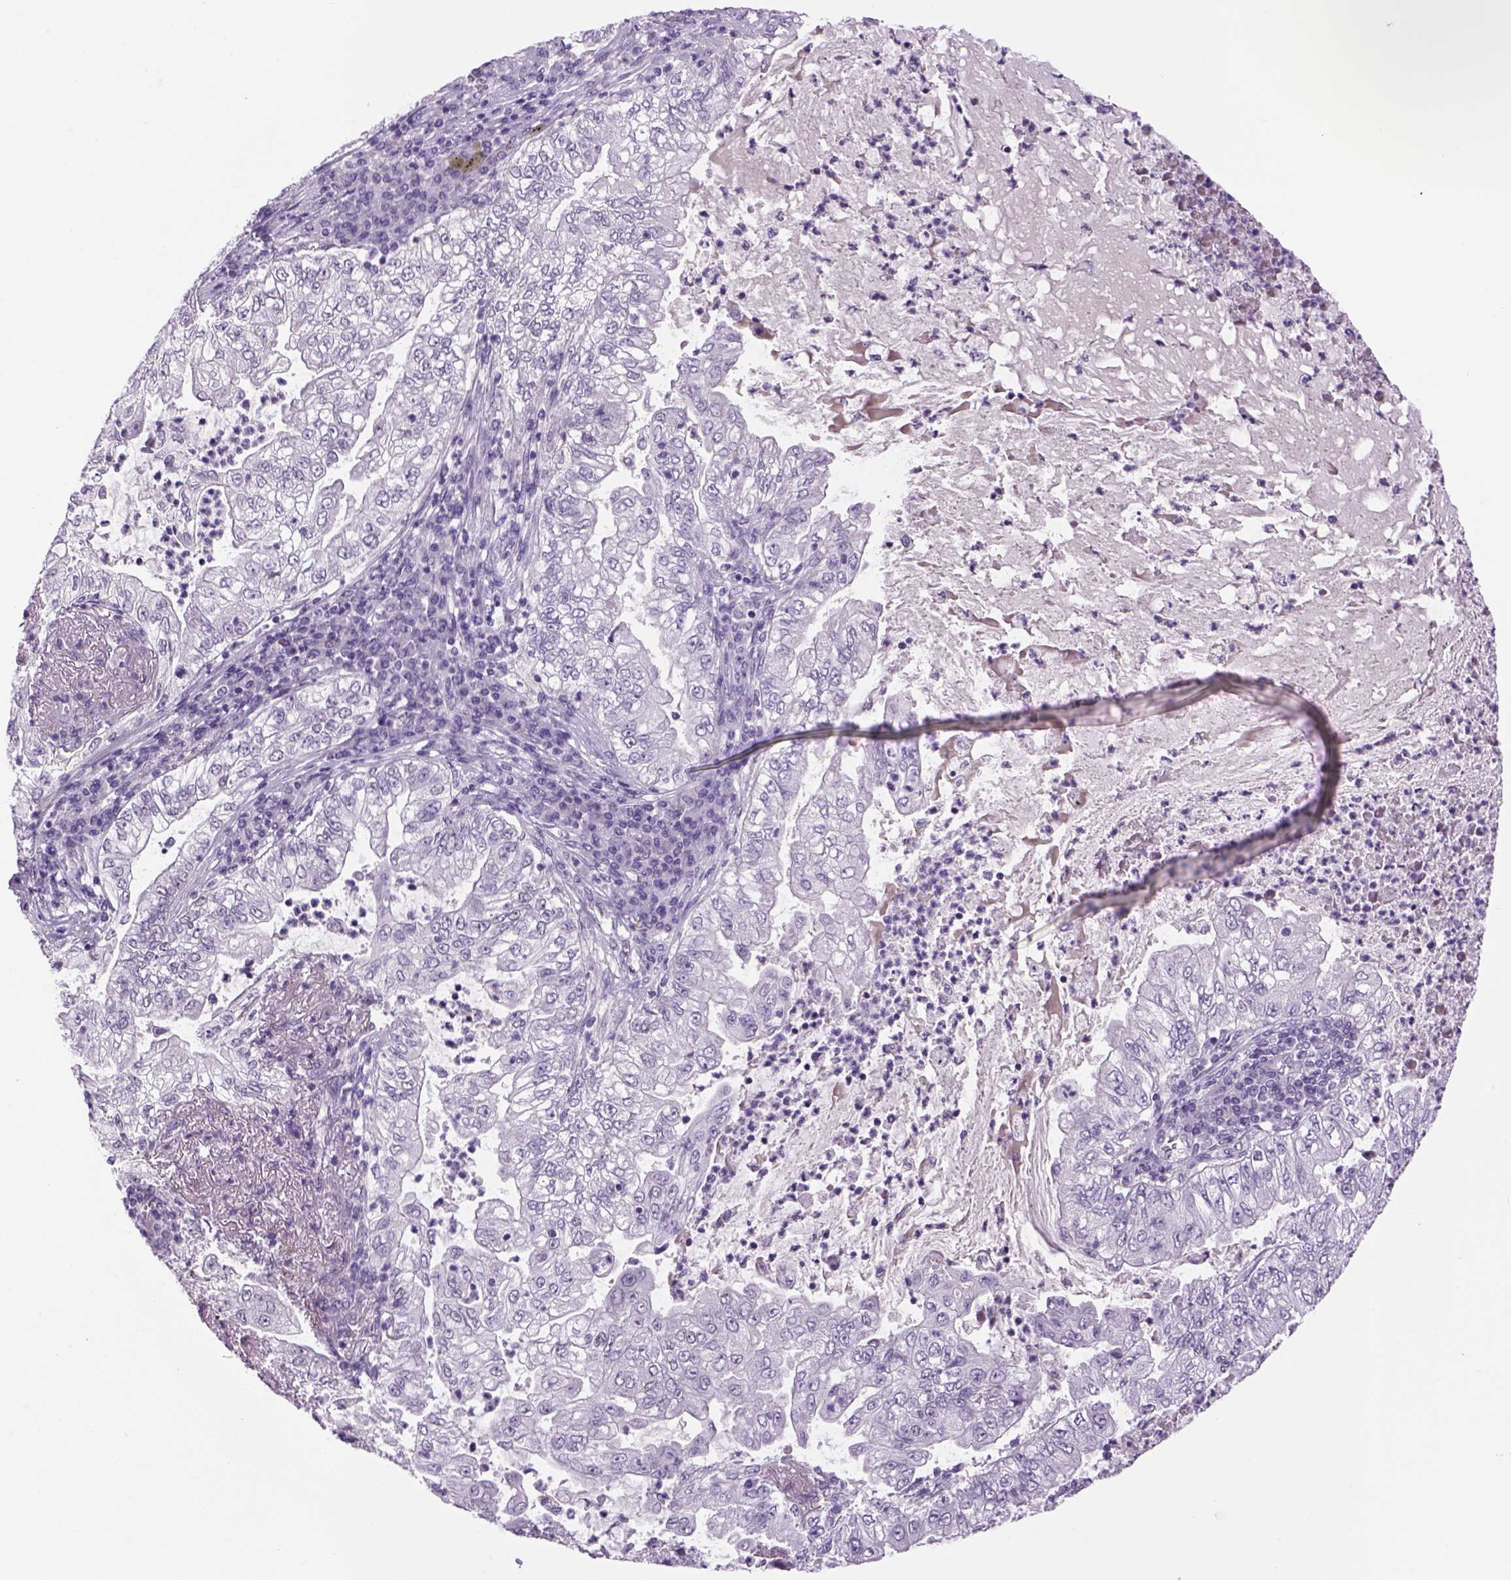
{"staining": {"intensity": "negative", "quantity": "none", "location": "none"}, "tissue": "lung cancer", "cell_type": "Tumor cells", "image_type": "cancer", "snomed": [{"axis": "morphology", "description": "Adenocarcinoma, NOS"}, {"axis": "topography", "description": "Lung"}], "caption": "This is a image of IHC staining of lung cancer (adenocarcinoma), which shows no expression in tumor cells.", "gene": "DBH", "patient": {"sex": "female", "age": 73}}